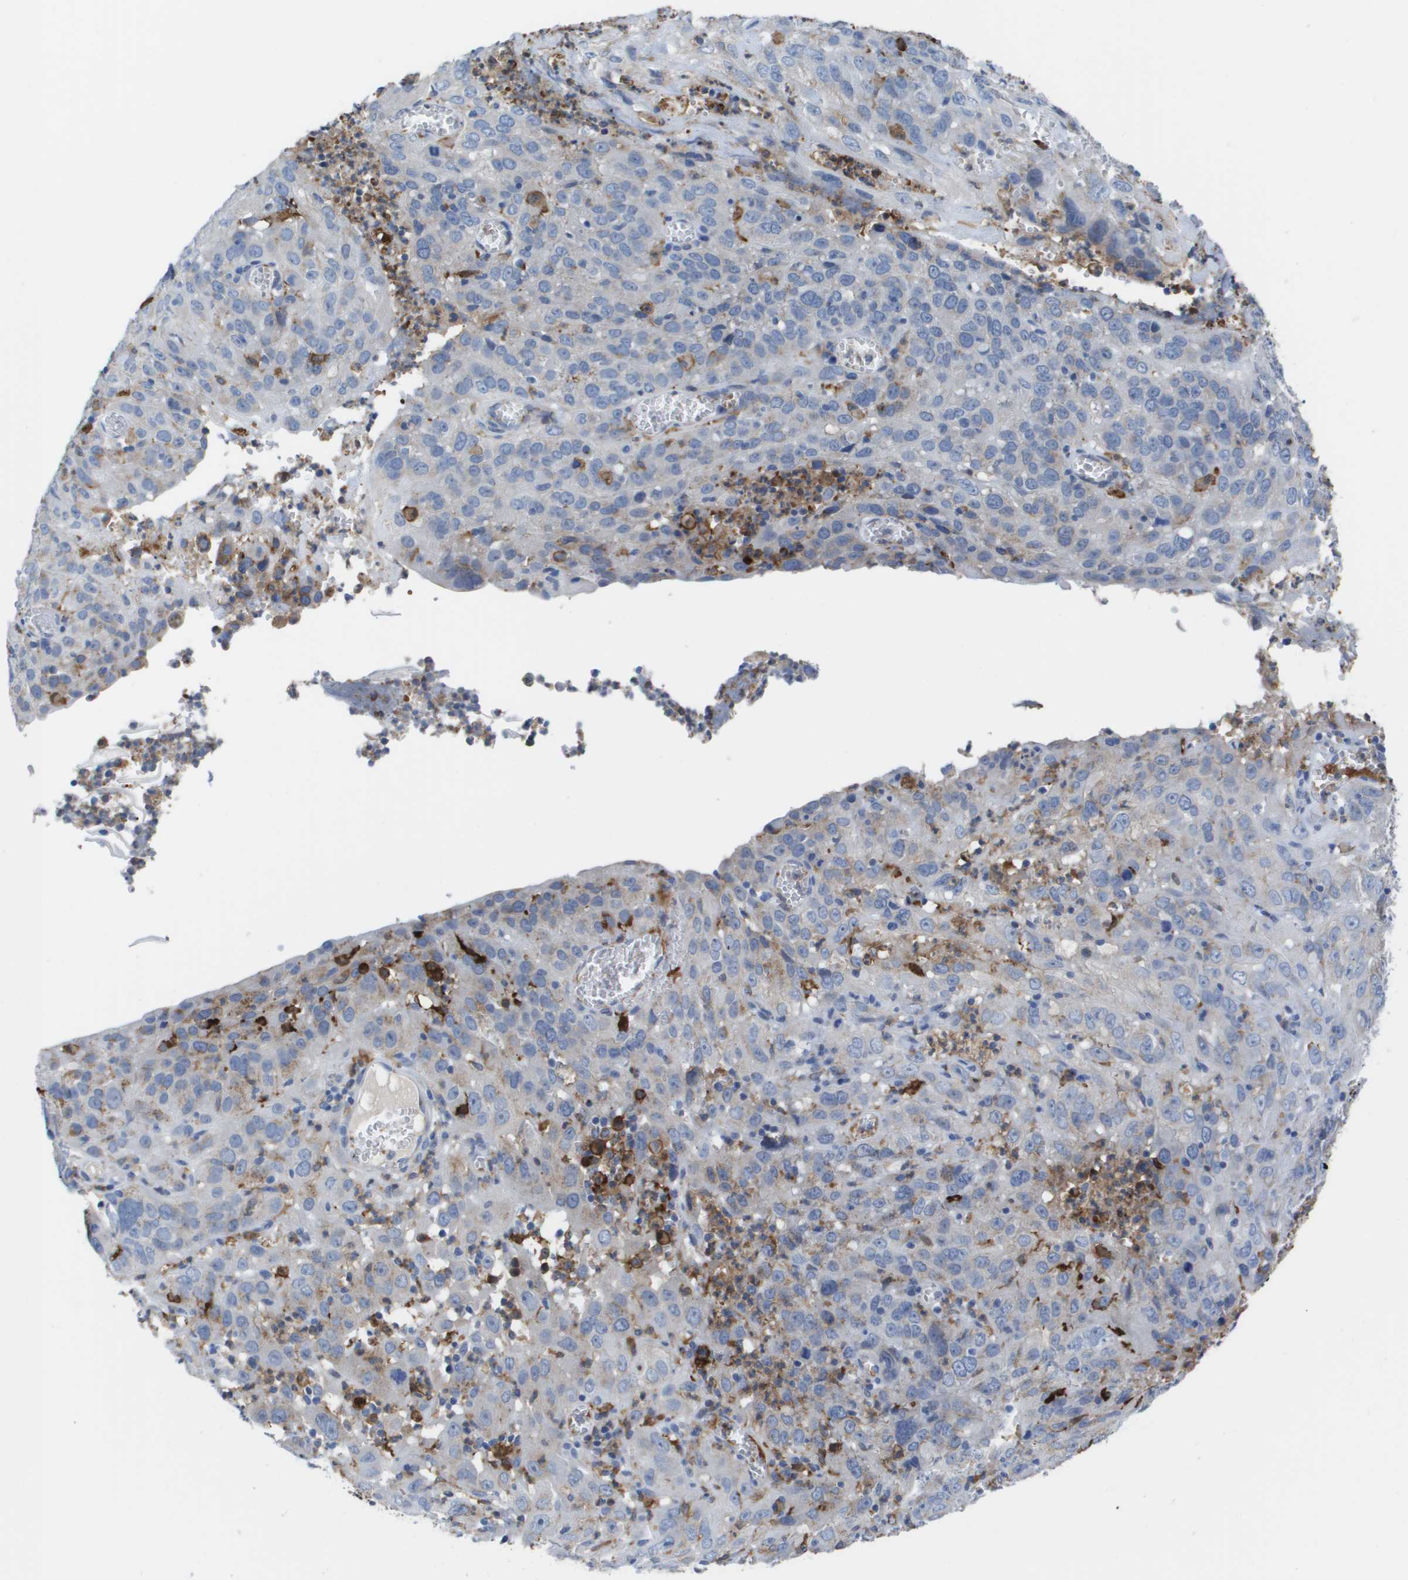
{"staining": {"intensity": "weak", "quantity": "<25%", "location": "cytoplasmic/membranous"}, "tissue": "cervical cancer", "cell_type": "Tumor cells", "image_type": "cancer", "snomed": [{"axis": "morphology", "description": "Squamous cell carcinoma, NOS"}, {"axis": "topography", "description": "Cervix"}], "caption": "This is a photomicrograph of immunohistochemistry (IHC) staining of cervical cancer (squamous cell carcinoma), which shows no staining in tumor cells.", "gene": "SLC37A2", "patient": {"sex": "female", "age": 32}}